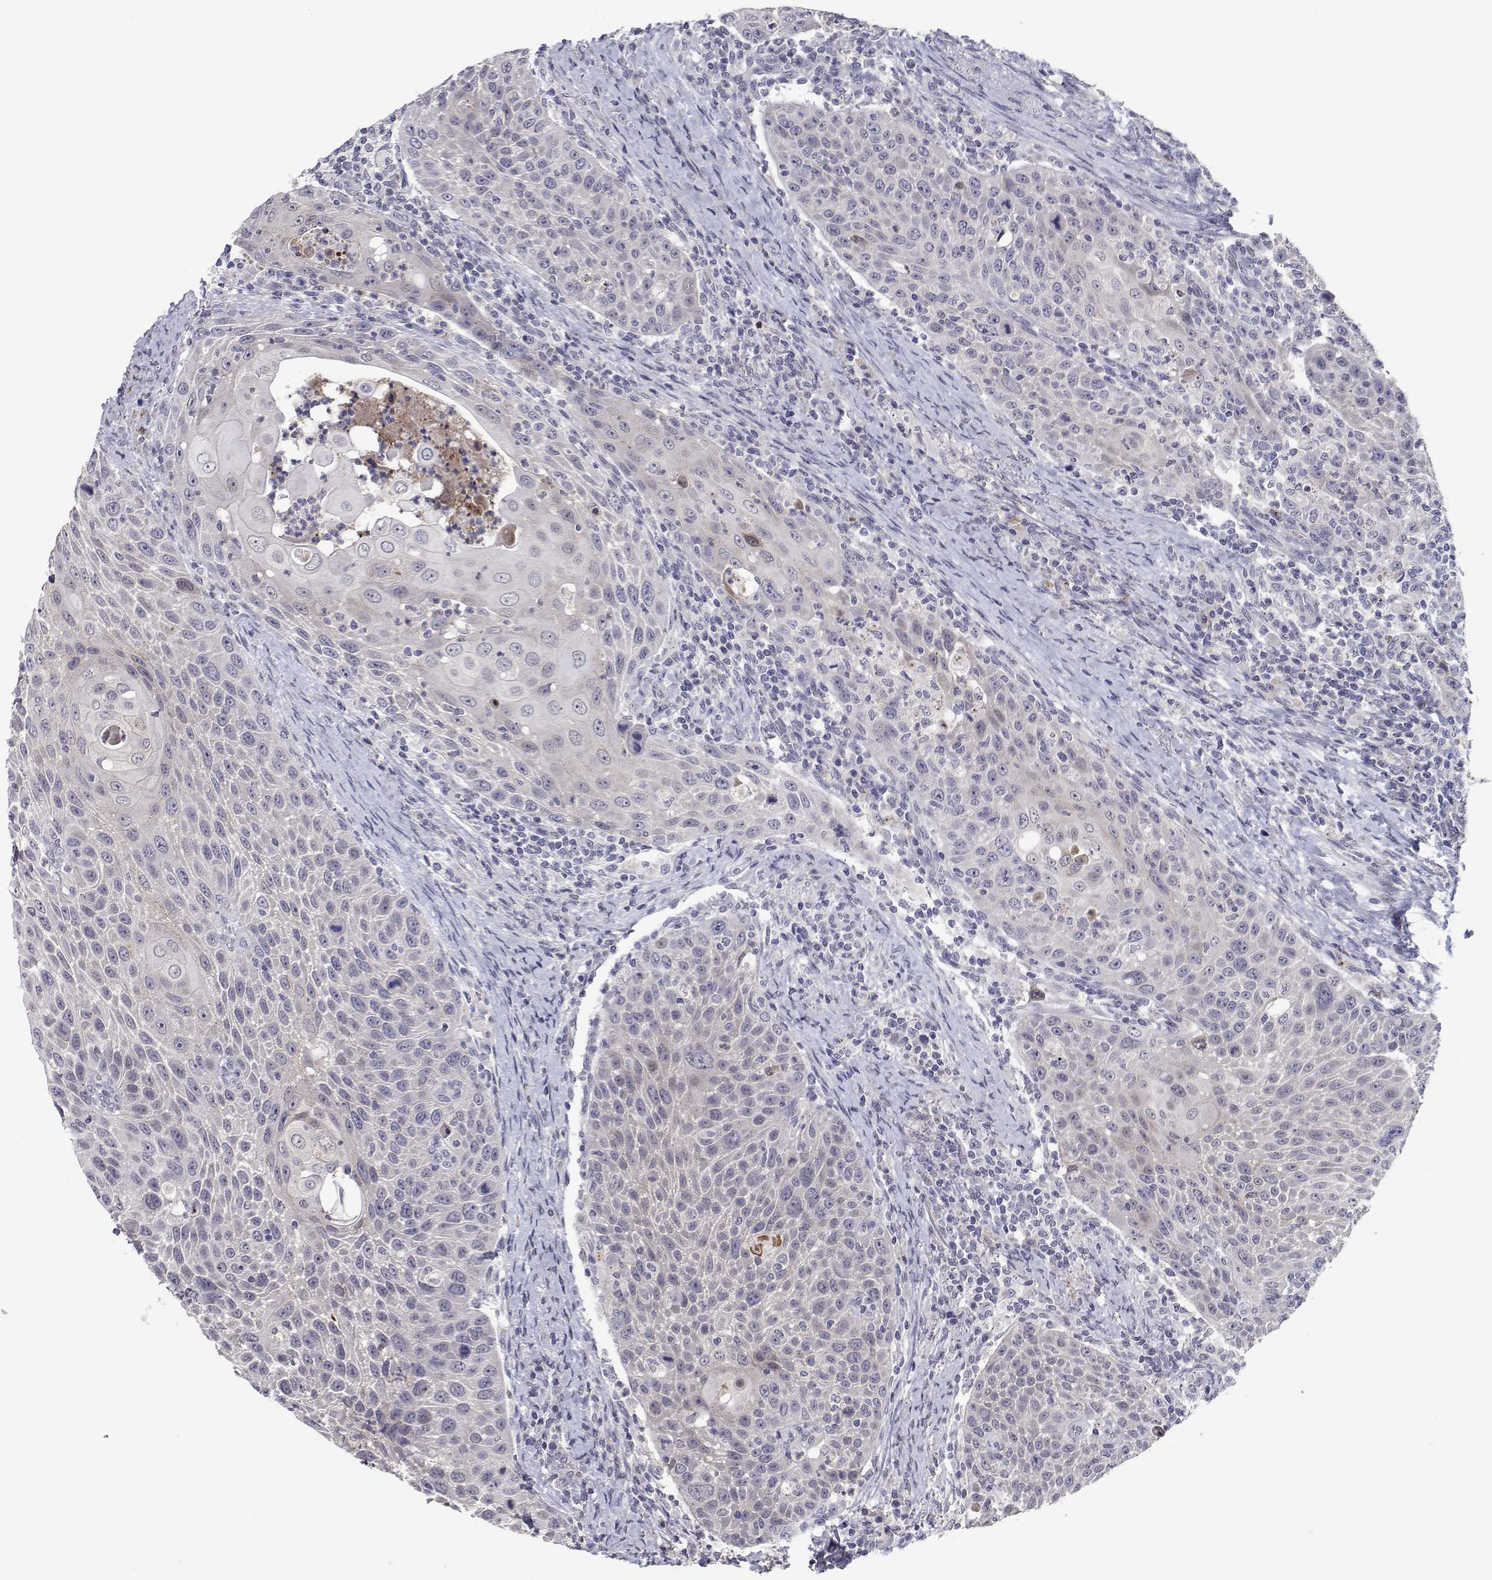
{"staining": {"intensity": "negative", "quantity": "none", "location": "none"}, "tissue": "head and neck cancer", "cell_type": "Tumor cells", "image_type": "cancer", "snomed": [{"axis": "morphology", "description": "Squamous cell carcinoma, NOS"}, {"axis": "topography", "description": "Head-Neck"}], "caption": "Immunohistochemistry micrograph of head and neck squamous cell carcinoma stained for a protein (brown), which reveals no positivity in tumor cells.", "gene": "RBPJL", "patient": {"sex": "male", "age": 69}}